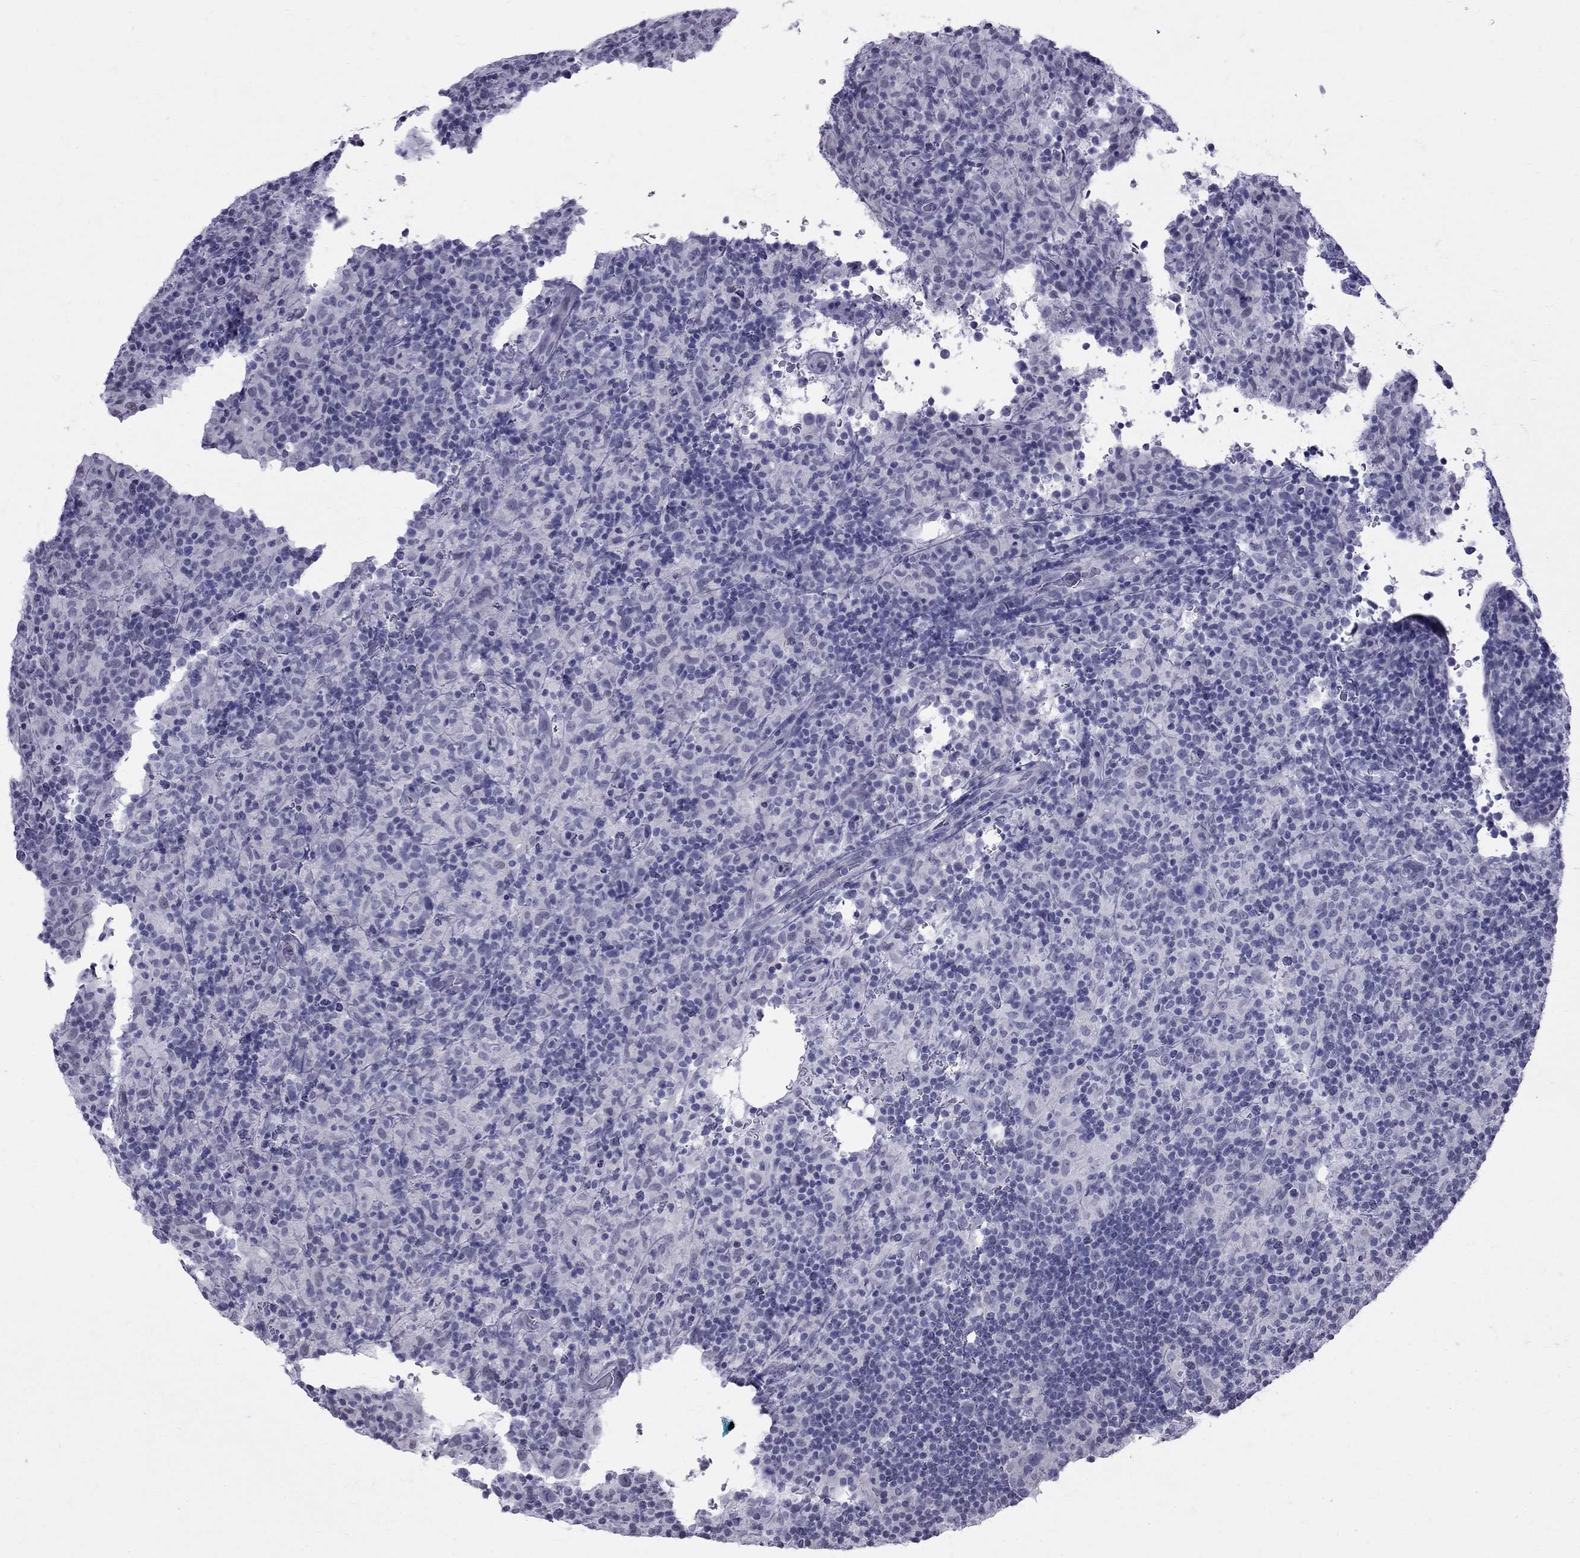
{"staining": {"intensity": "negative", "quantity": "none", "location": "none"}, "tissue": "lymphoma", "cell_type": "Tumor cells", "image_type": "cancer", "snomed": [{"axis": "morphology", "description": "Hodgkin's disease, NOS"}, {"axis": "topography", "description": "Lymph node"}], "caption": "Immunohistochemistry histopathology image of neoplastic tissue: lymphoma stained with DAB exhibits no significant protein expression in tumor cells.", "gene": "MUC15", "patient": {"sex": "male", "age": 70}}